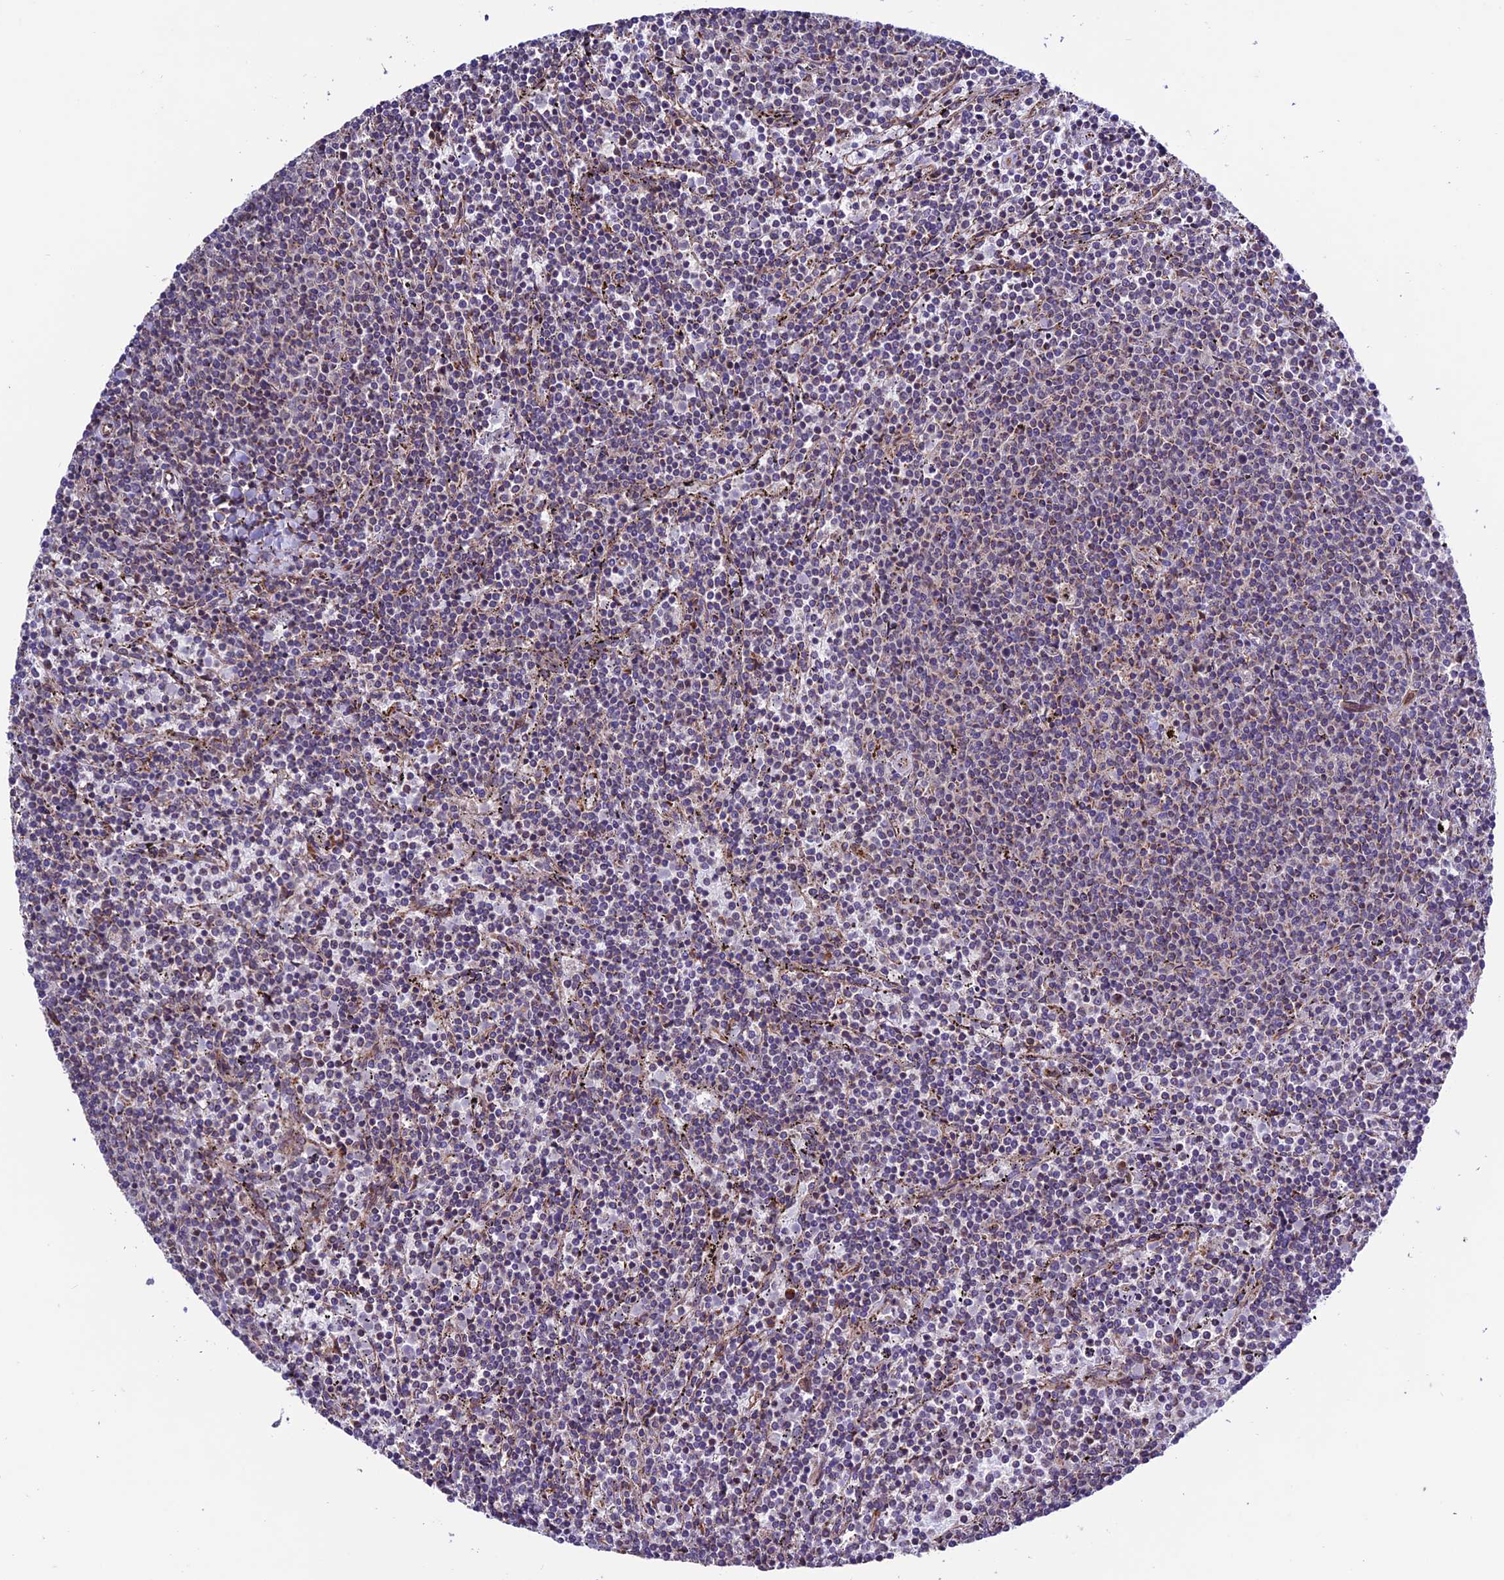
{"staining": {"intensity": "negative", "quantity": "none", "location": "none"}, "tissue": "lymphoma", "cell_type": "Tumor cells", "image_type": "cancer", "snomed": [{"axis": "morphology", "description": "Malignant lymphoma, non-Hodgkin's type, Low grade"}, {"axis": "topography", "description": "Spleen"}], "caption": "This is an IHC image of human lymphoma. There is no expression in tumor cells.", "gene": "TNIP3", "patient": {"sex": "female", "age": 50}}